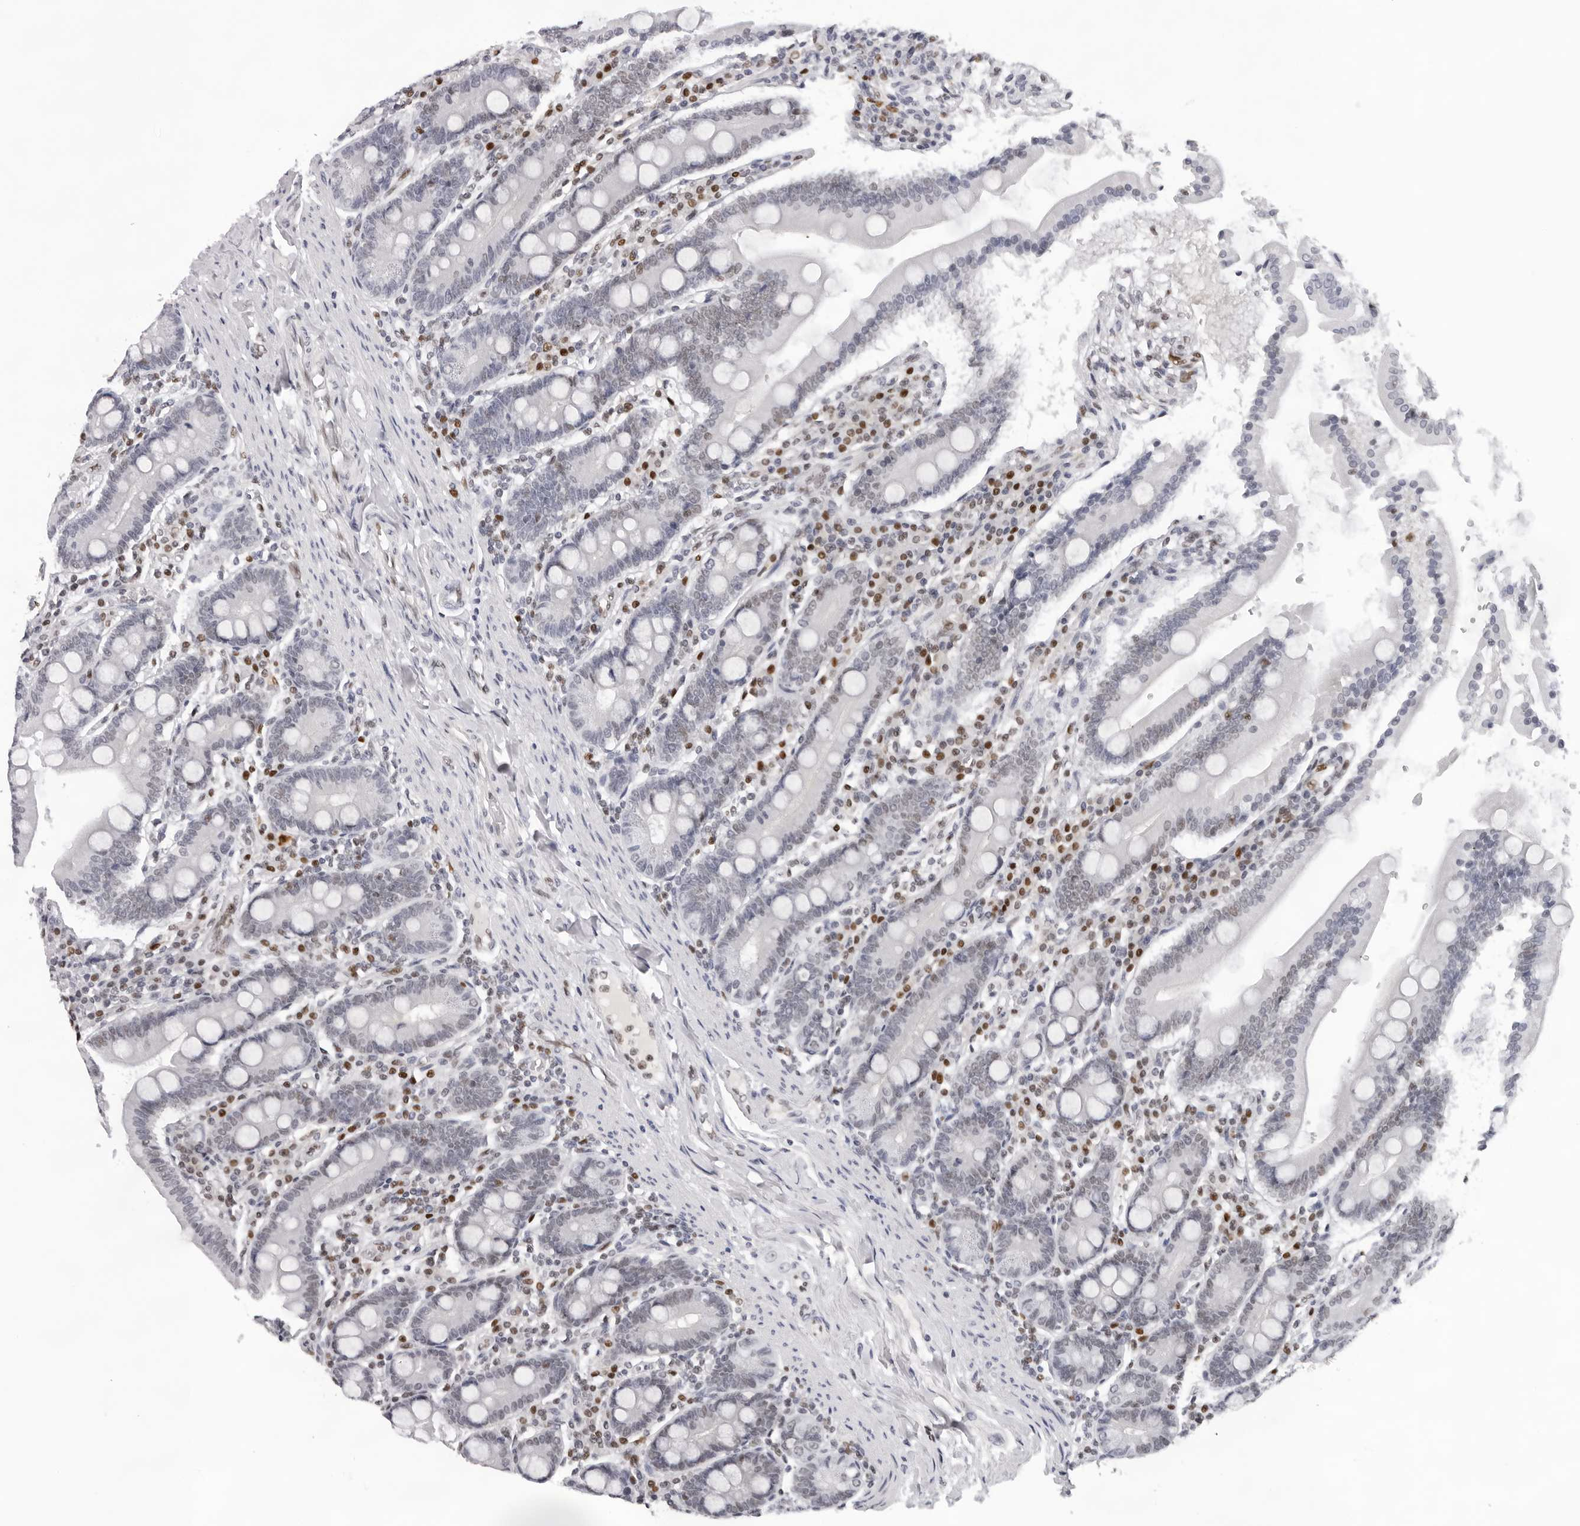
{"staining": {"intensity": "negative", "quantity": "none", "location": "none"}, "tissue": "duodenum", "cell_type": "Glandular cells", "image_type": "normal", "snomed": [{"axis": "morphology", "description": "Normal tissue, NOS"}, {"axis": "topography", "description": "Duodenum"}], "caption": "Immunohistochemistry (IHC) image of normal duodenum stained for a protein (brown), which exhibits no expression in glandular cells. (DAB IHC visualized using brightfield microscopy, high magnification).", "gene": "OGG1", "patient": {"sex": "male", "age": 50}}